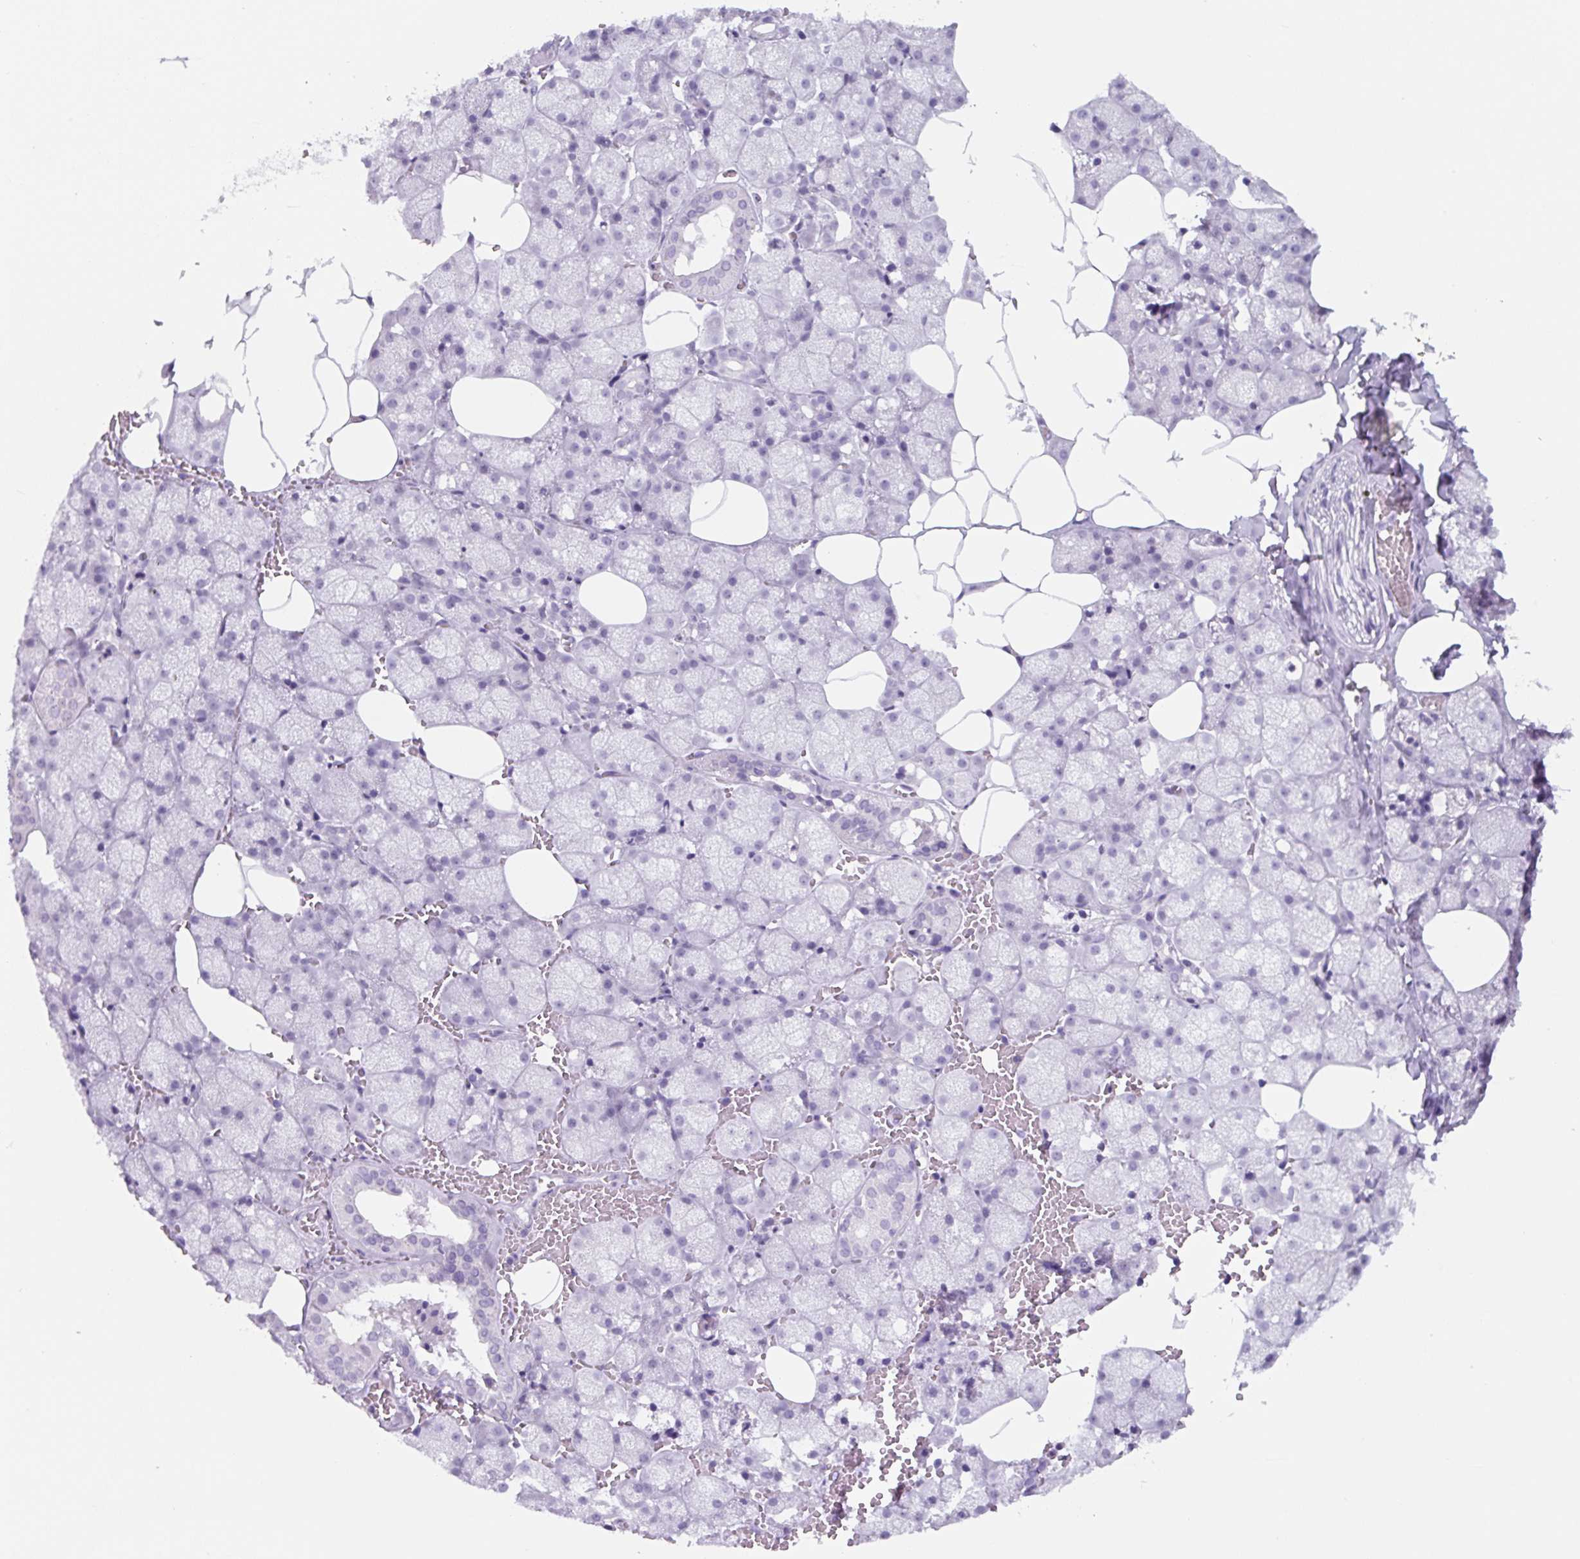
{"staining": {"intensity": "negative", "quantity": "none", "location": "none"}, "tissue": "salivary gland", "cell_type": "Glandular cells", "image_type": "normal", "snomed": [{"axis": "morphology", "description": "Normal tissue, NOS"}, {"axis": "topography", "description": "Salivary gland"}, {"axis": "topography", "description": "Peripheral nerve tissue"}], "caption": "This is an IHC micrograph of normal human salivary gland. There is no positivity in glandular cells.", "gene": "TNFRSF8", "patient": {"sex": "male", "age": 38}}